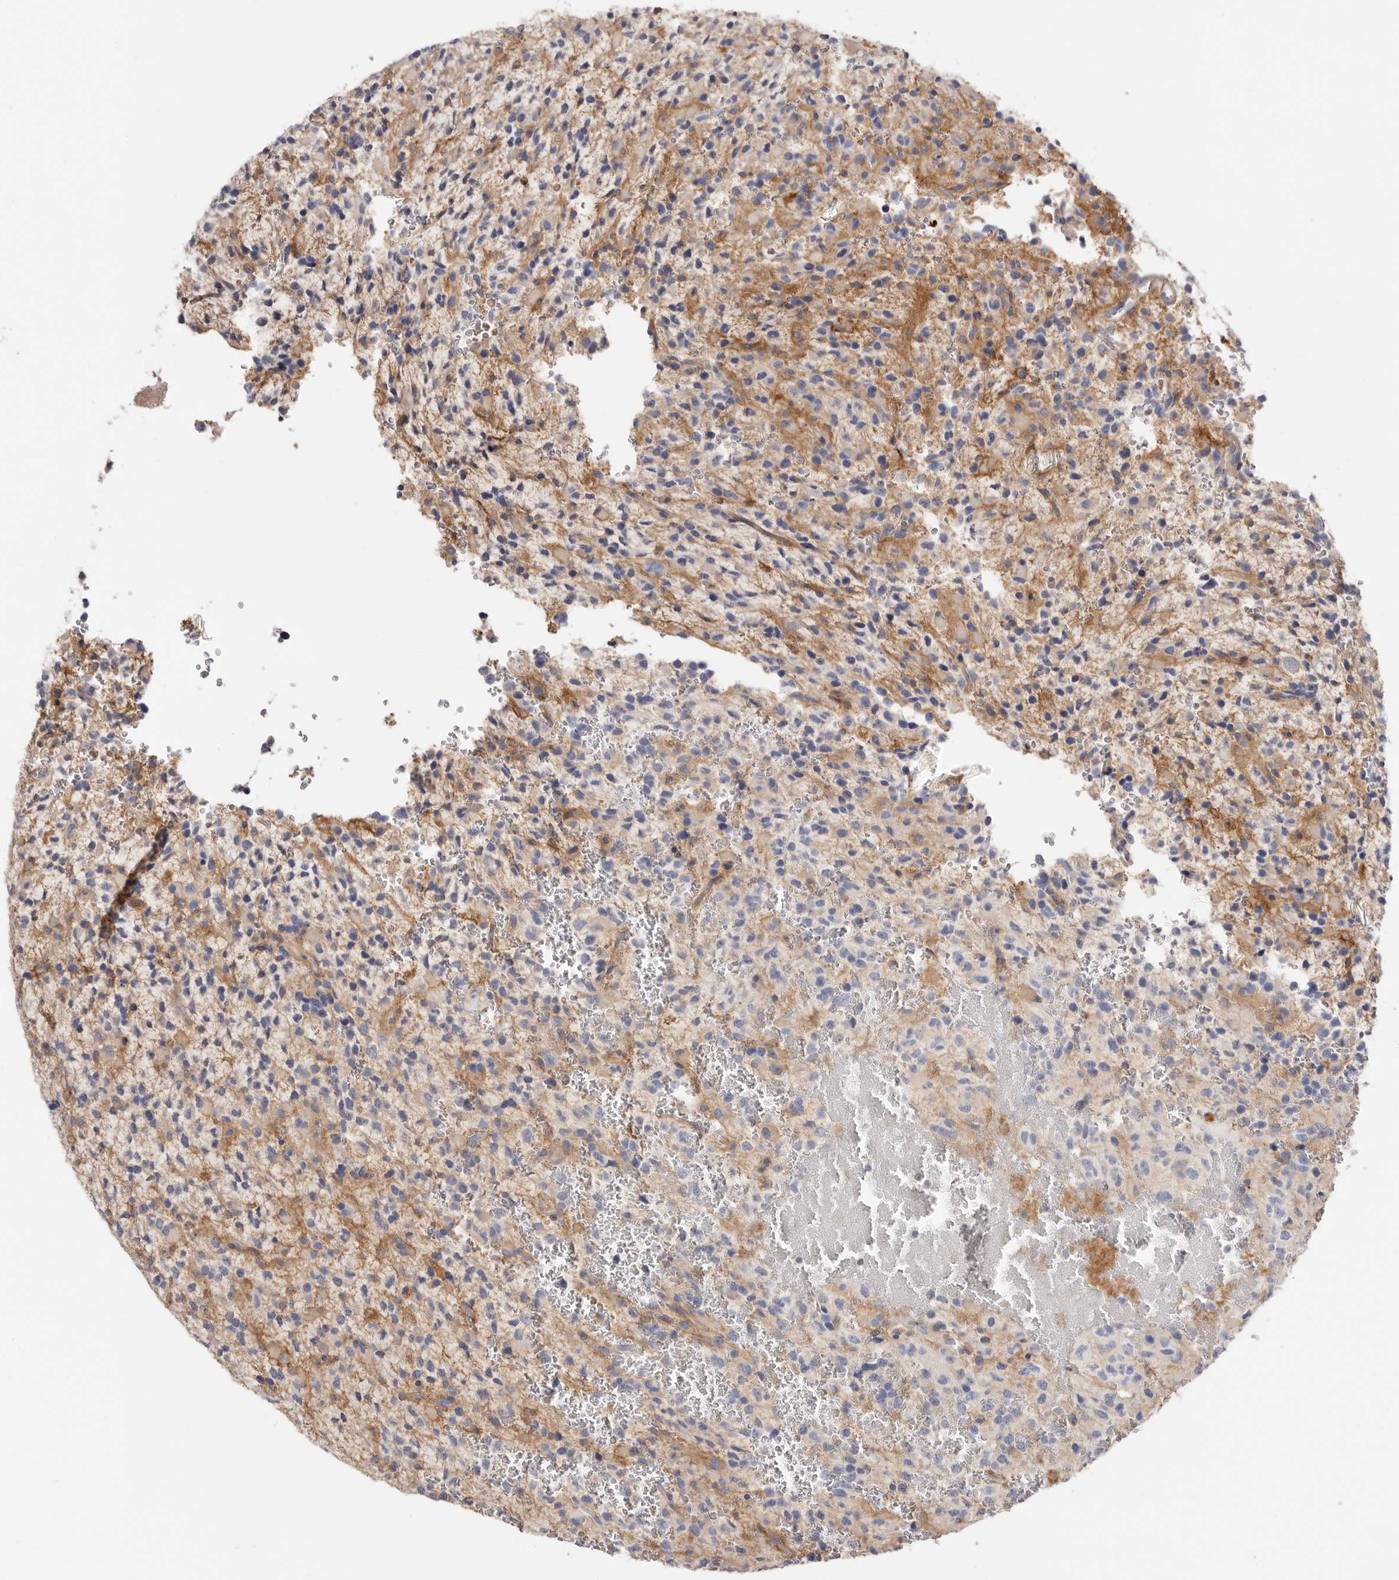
{"staining": {"intensity": "negative", "quantity": "none", "location": "none"}, "tissue": "glioma", "cell_type": "Tumor cells", "image_type": "cancer", "snomed": [{"axis": "morphology", "description": "Glioma, malignant, High grade"}, {"axis": "topography", "description": "Brain"}], "caption": "DAB immunohistochemical staining of human glioma shows no significant staining in tumor cells.", "gene": "STK16", "patient": {"sex": "male", "age": 34}}